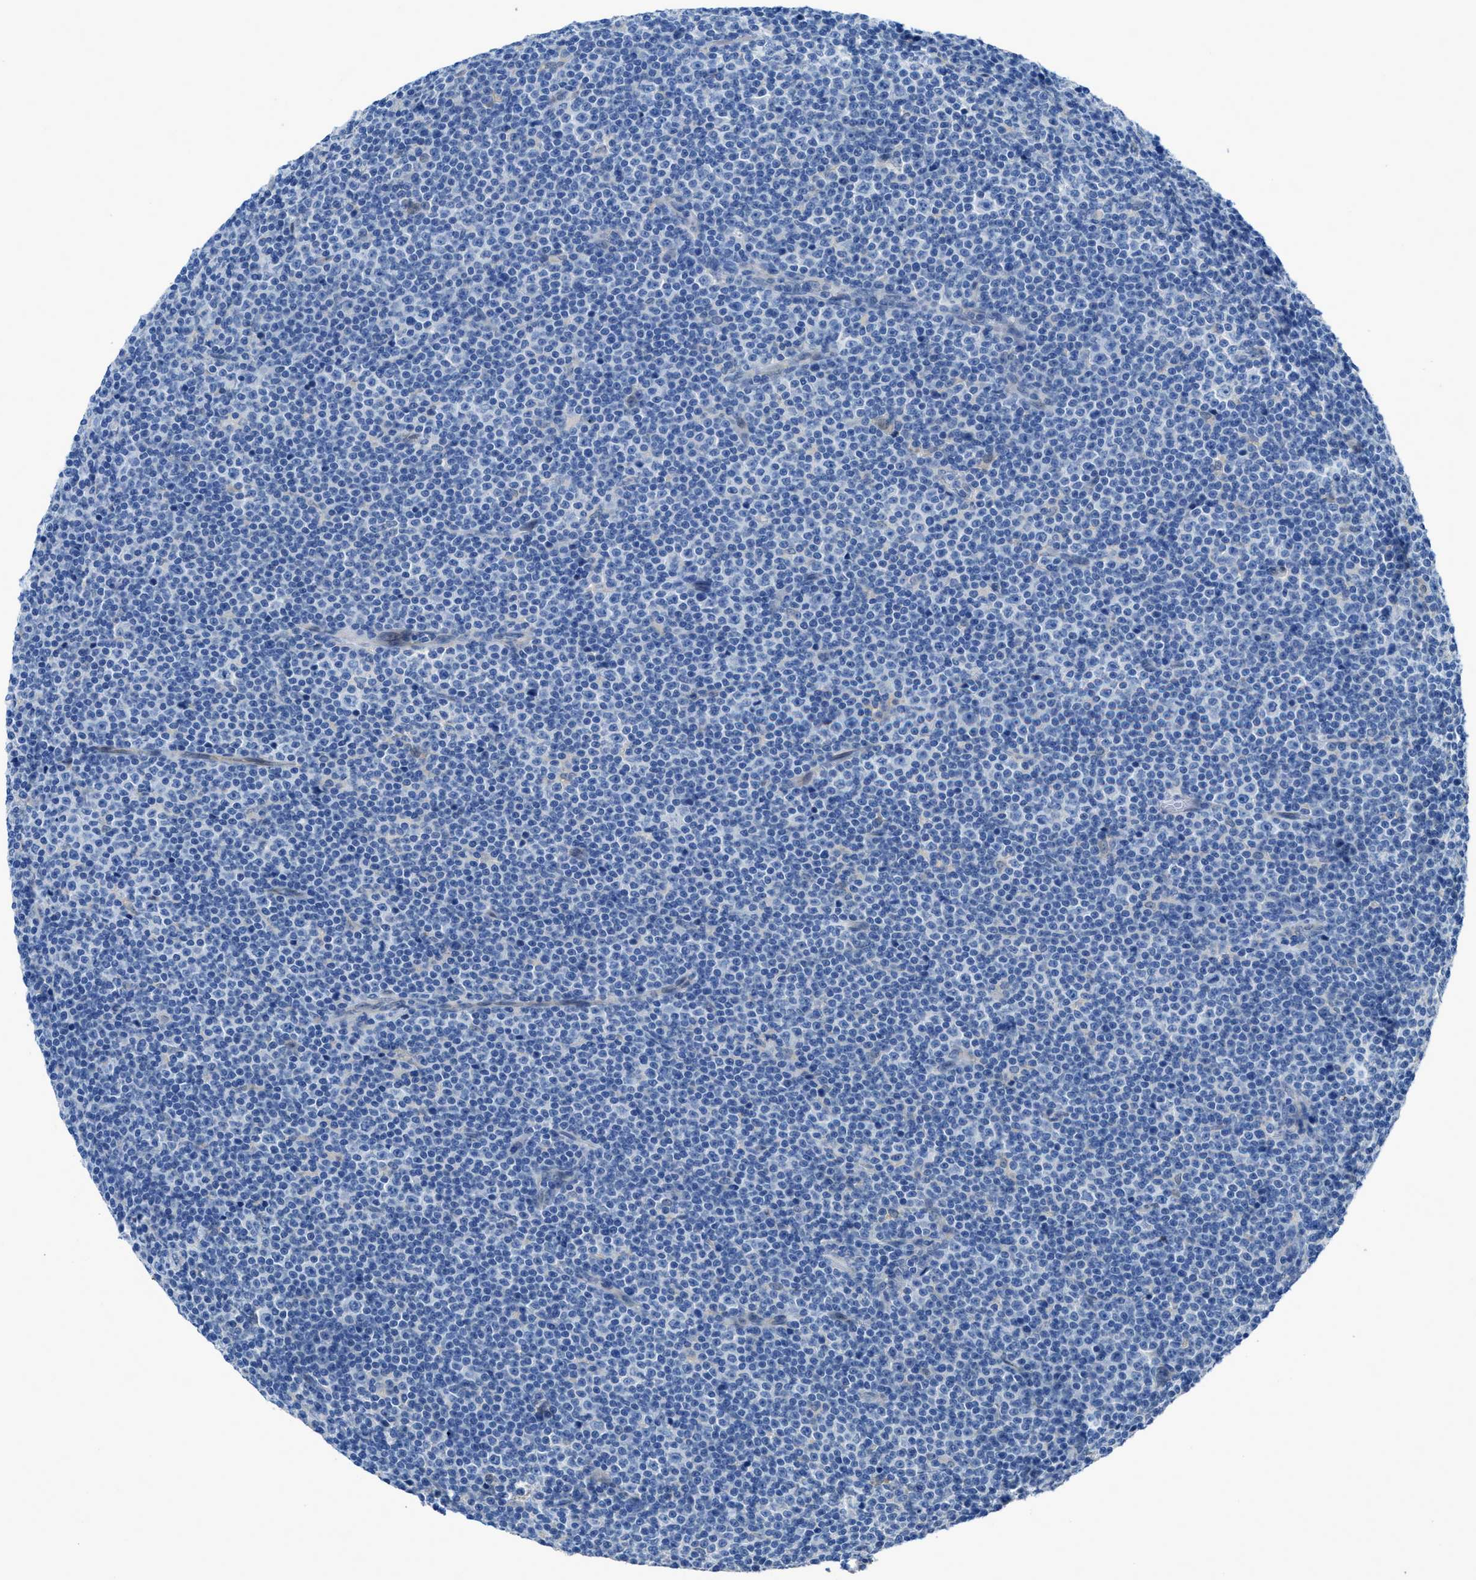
{"staining": {"intensity": "negative", "quantity": "none", "location": "none"}, "tissue": "lymphoma", "cell_type": "Tumor cells", "image_type": "cancer", "snomed": [{"axis": "morphology", "description": "Malignant lymphoma, non-Hodgkin's type, Low grade"}, {"axis": "topography", "description": "Lymph node"}], "caption": "High power microscopy photomicrograph of an IHC image of lymphoma, revealing no significant expression in tumor cells.", "gene": "PTGFRN", "patient": {"sex": "female", "age": 67}}